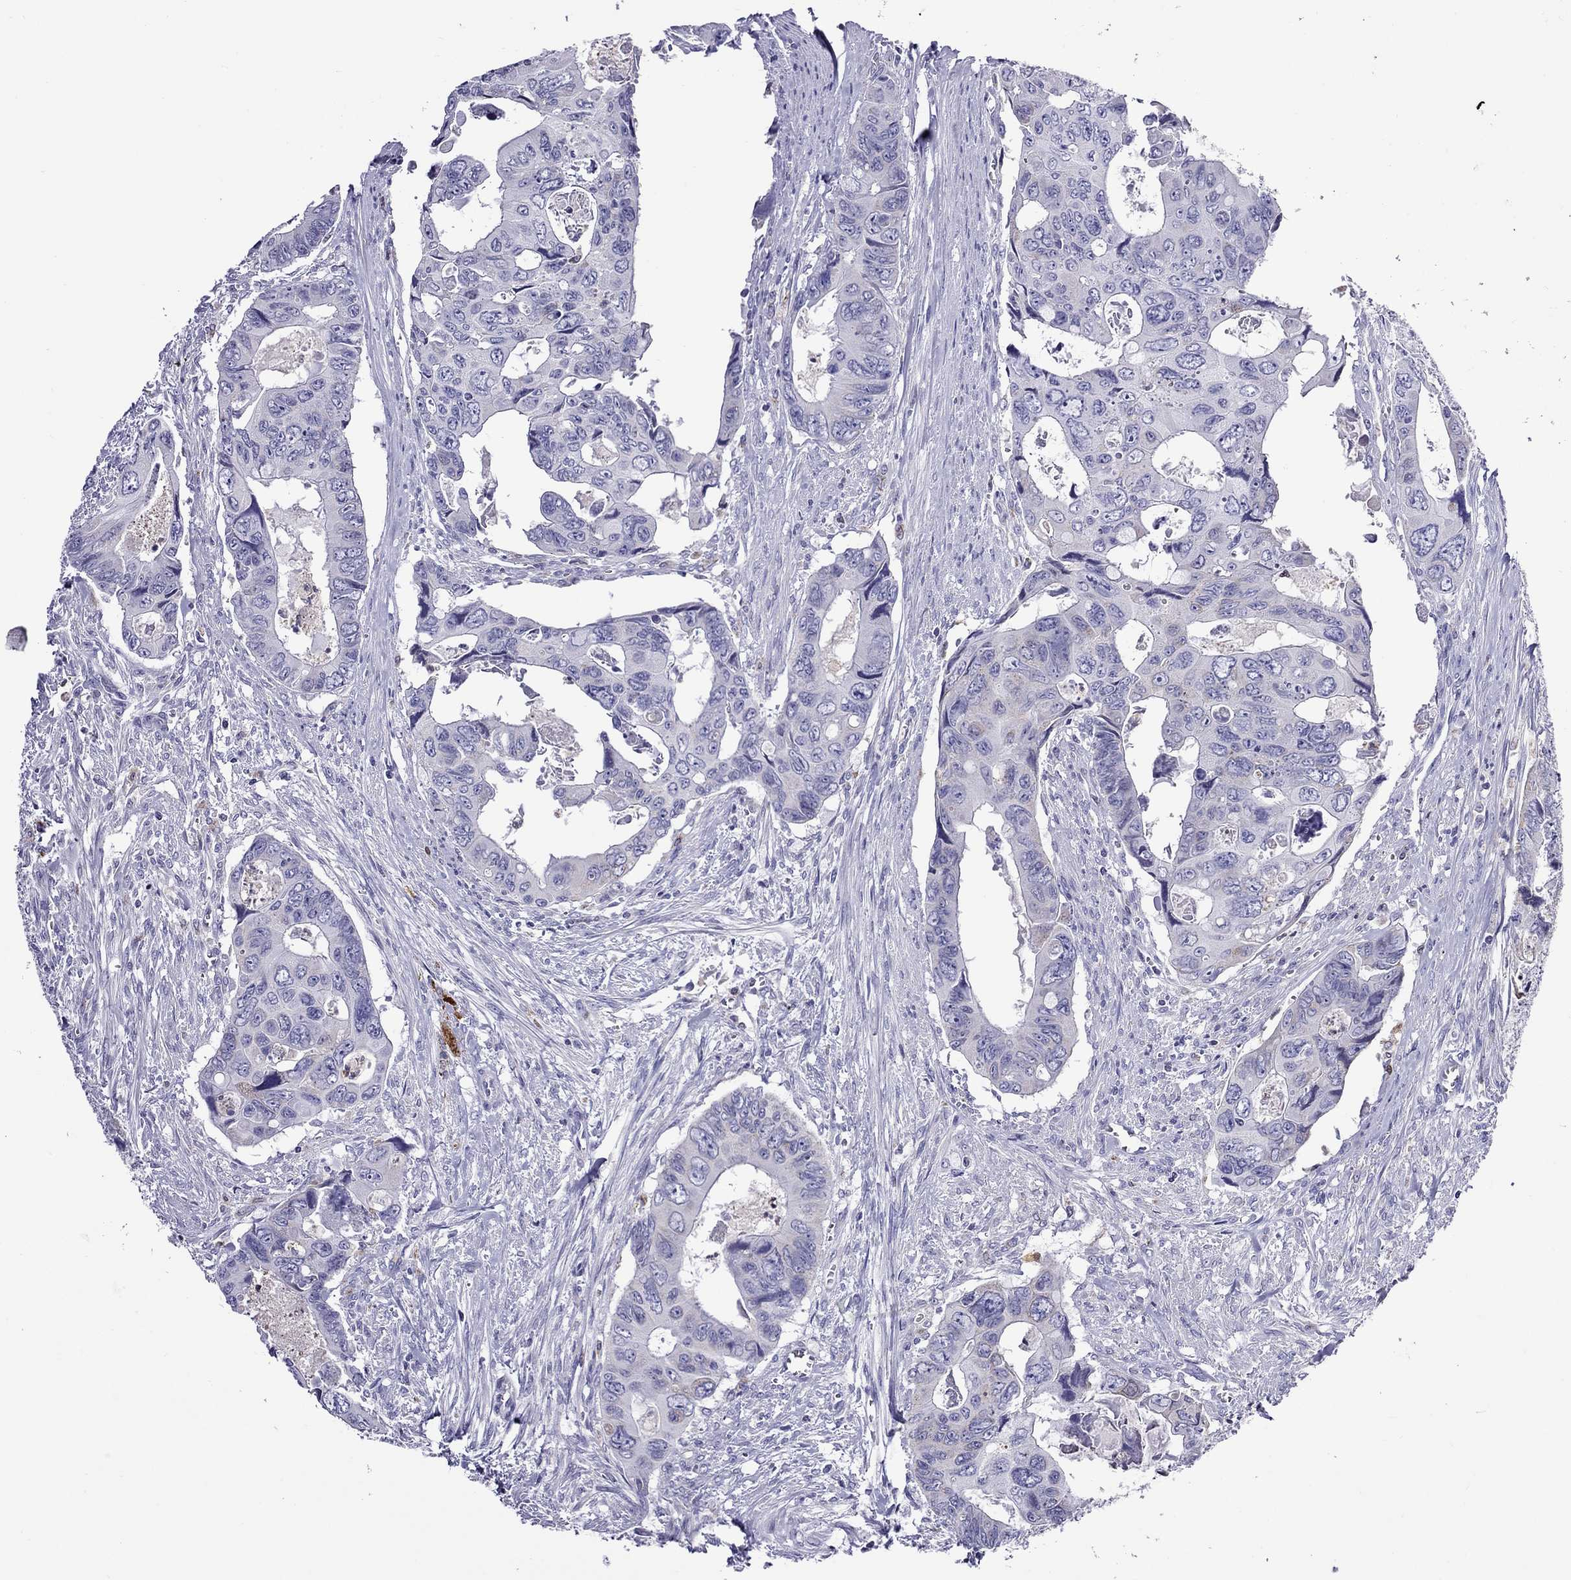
{"staining": {"intensity": "weak", "quantity": "<25%", "location": "cytoplasmic/membranous"}, "tissue": "colorectal cancer", "cell_type": "Tumor cells", "image_type": "cancer", "snomed": [{"axis": "morphology", "description": "Adenocarcinoma, NOS"}, {"axis": "topography", "description": "Rectum"}], "caption": "Tumor cells show no significant staining in colorectal cancer (adenocarcinoma).", "gene": "SCG2", "patient": {"sex": "male", "age": 62}}